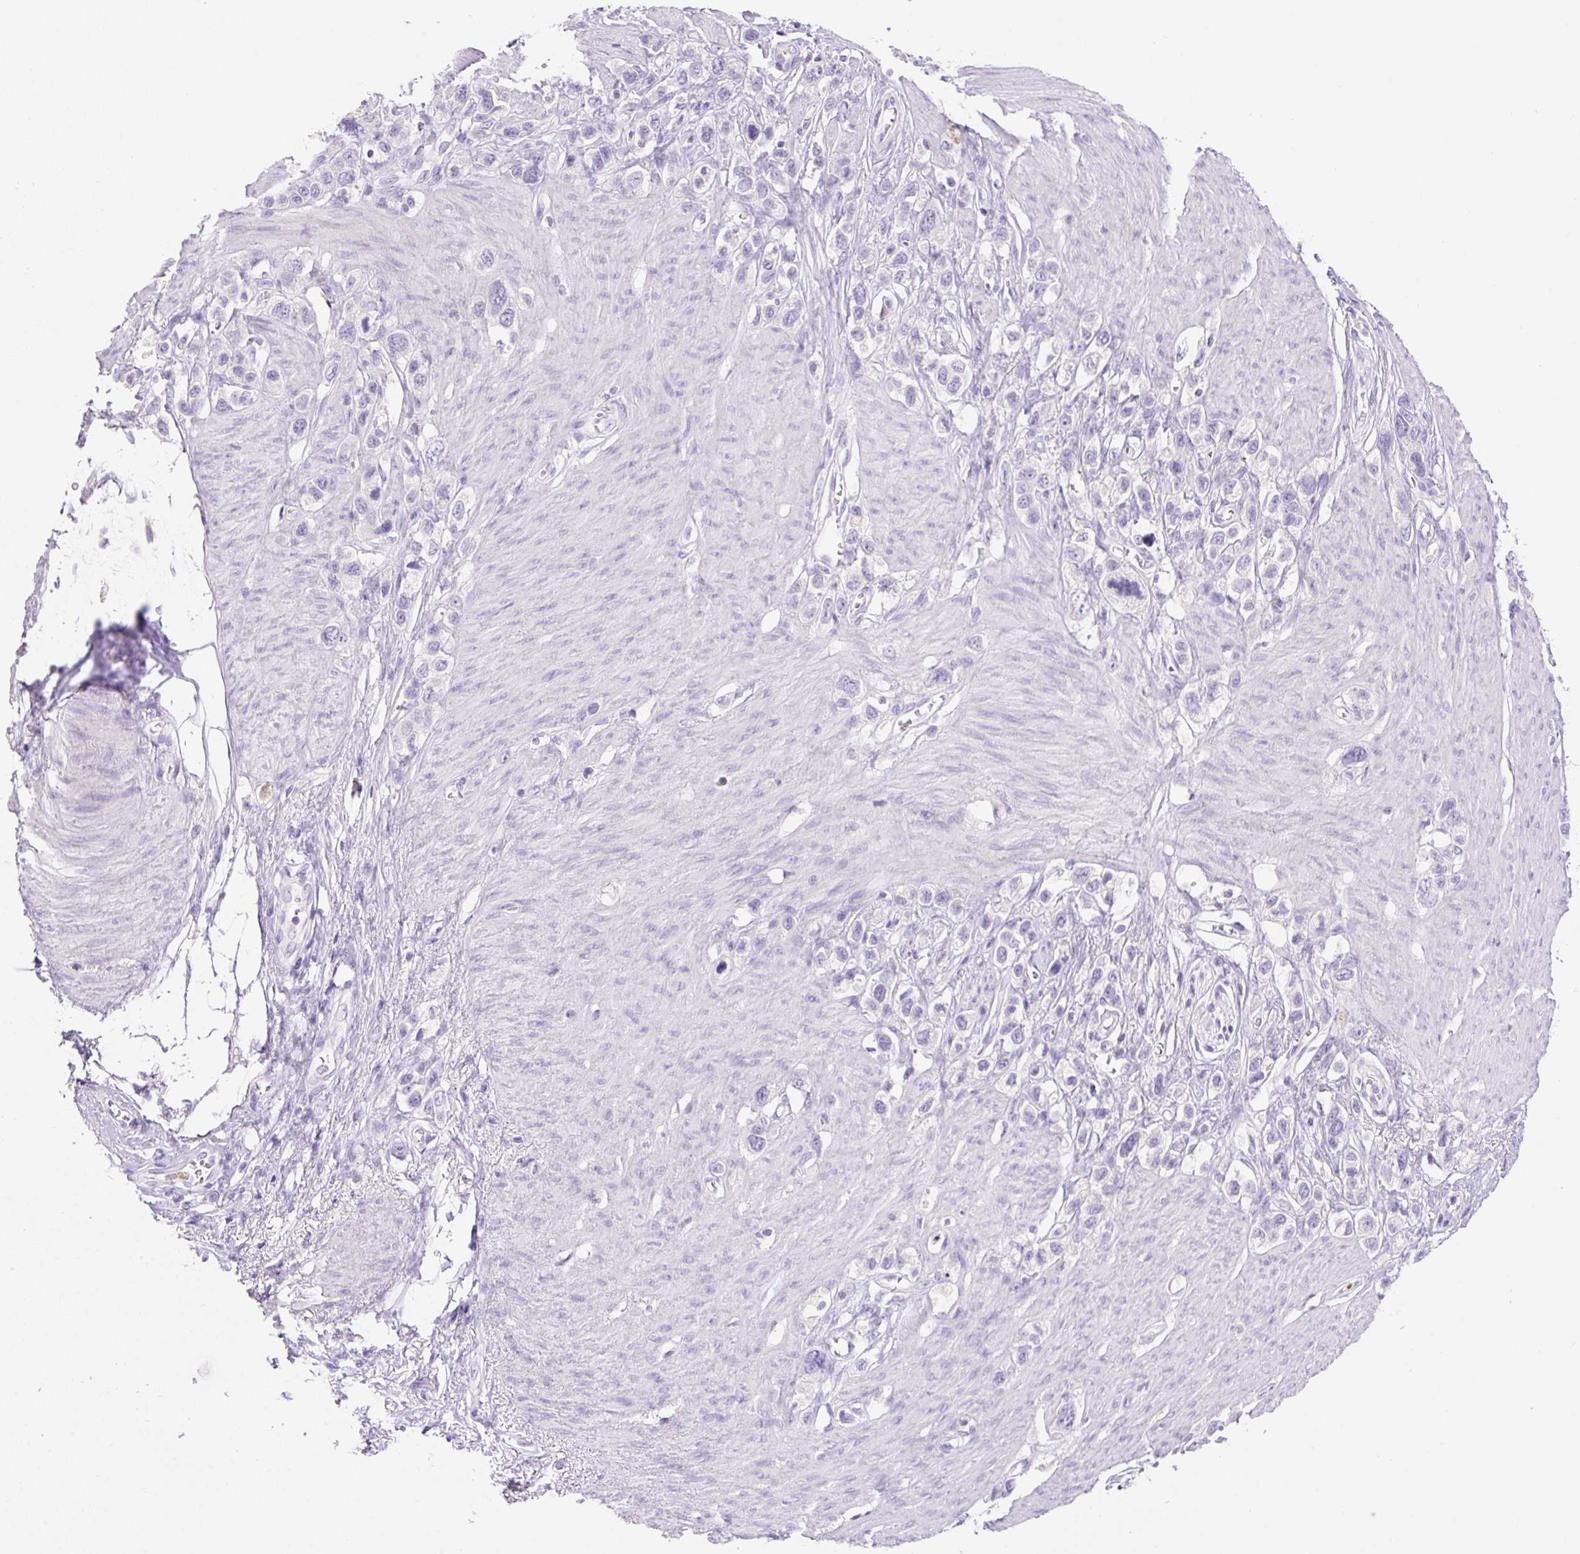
{"staining": {"intensity": "negative", "quantity": "none", "location": "none"}, "tissue": "stomach cancer", "cell_type": "Tumor cells", "image_type": "cancer", "snomed": [{"axis": "morphology", "description": "Adenocarcinoma, NOS"}, {"axis": "topography", "description": "Stomach"}], "caption": "IHC image of neoplastic tissue: human adenocarcinoma (stomach) stained with DAB reveals no significant protein staining in tumor cells.", "gene": "TDRD15", "patient": {"sex": "female", "age": 65}}